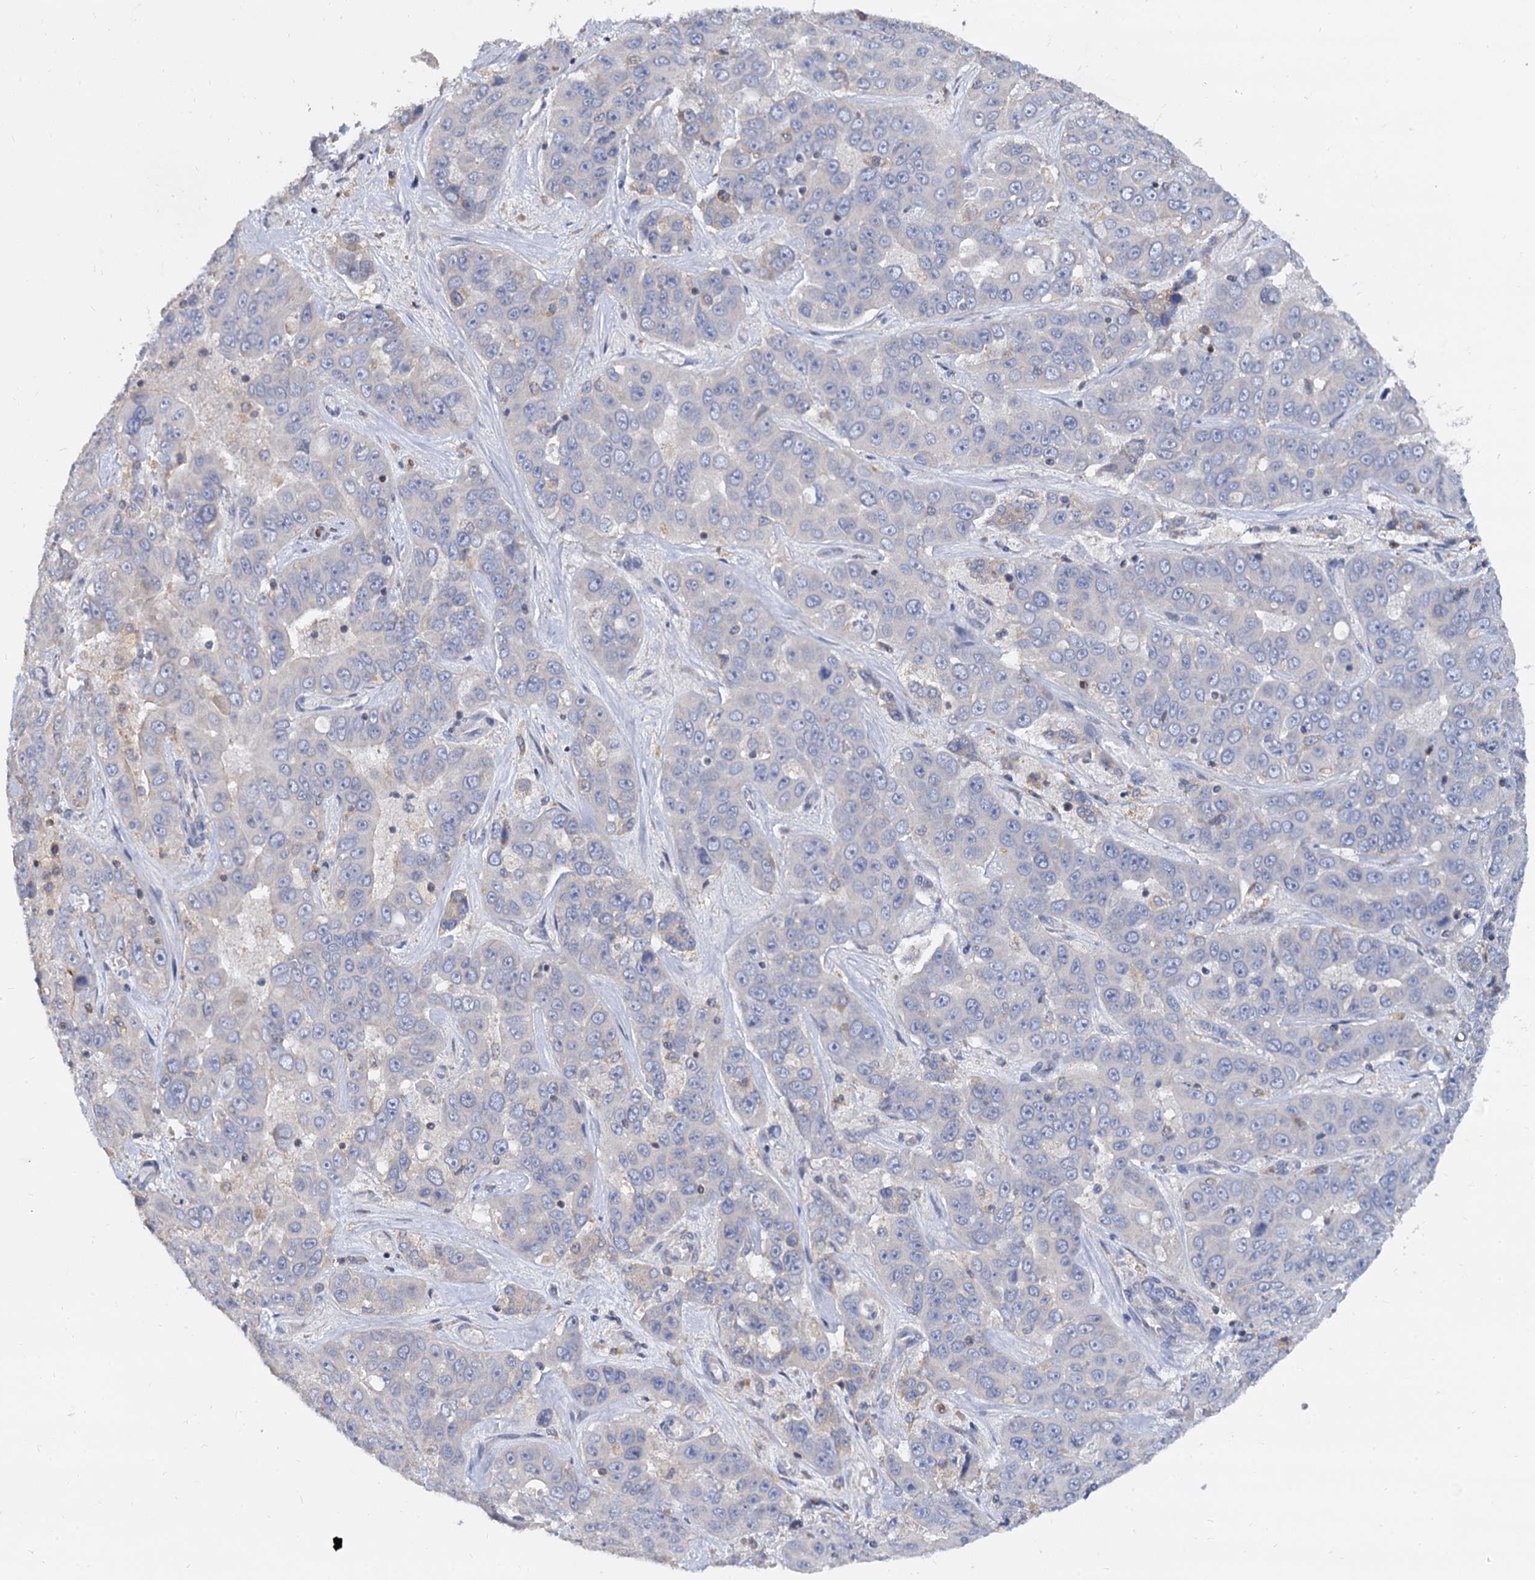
{"staining": {"intensity": "negative", "quantity": "none", "location": "none"}, "tissue": "liver cancer", "cell_type": "Tumor cells", "image_type": "cancer", "snomed": [{"axis": "morphology", "description": "Cholangiocarcinoma"}, {"axis": "topography", "description": "Liver"}], "caption": "An immunohistochemistry (IHC) micrograph of liver cholangiocarcinoma is shown. There is no staining in tumor cells of liver cholangiocarcinoma.", "gene": "ANKRD13A", "patient": {"sex": "female", "age": 52}}